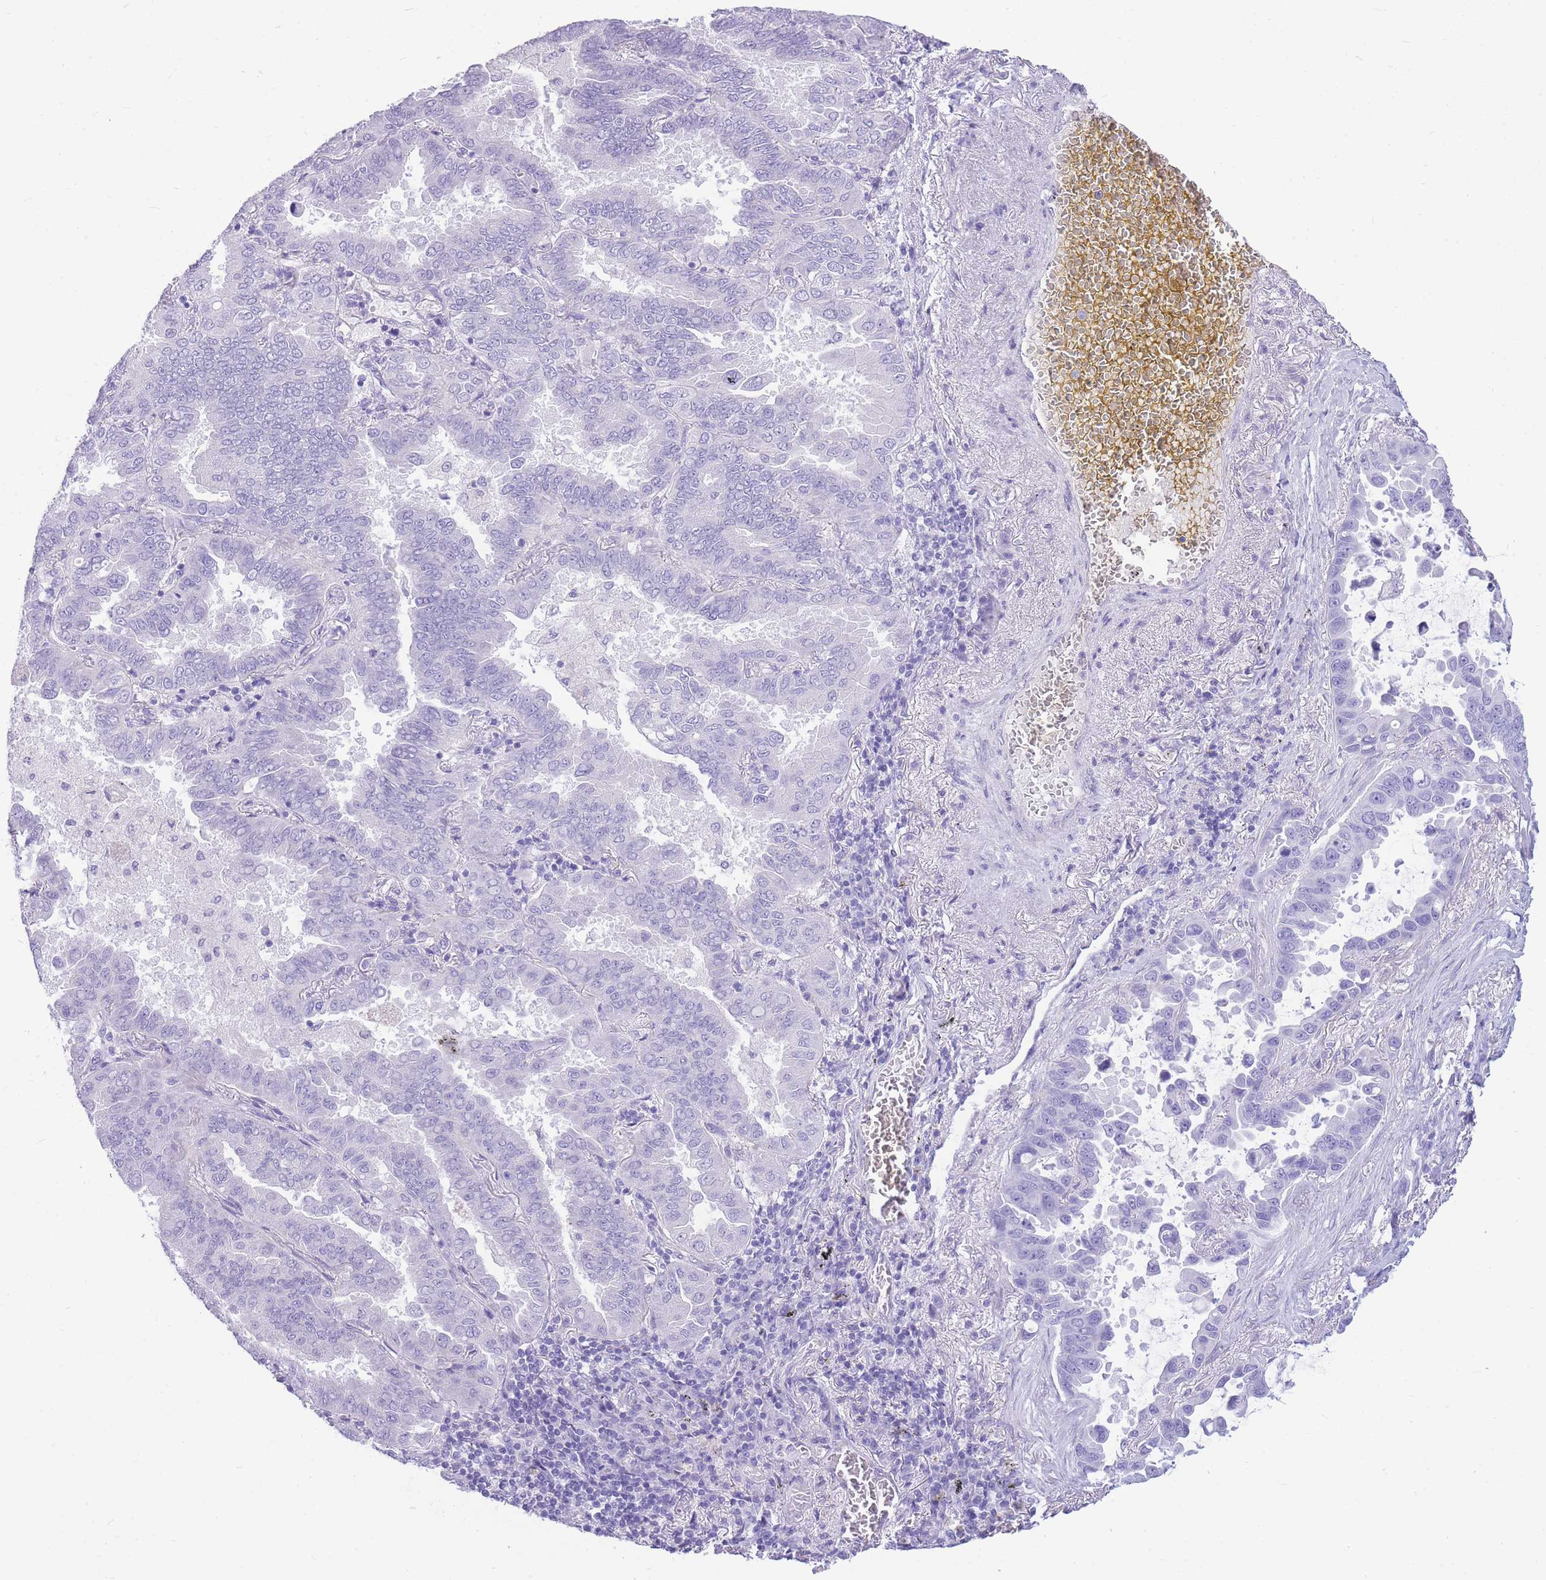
{"staining": {"intensity": "negative", "quantity": "none", "location": "none"}, "tissue": "lung cancer", "cell_type": "Tumor cells", "image_type": "cancer", "snomed": [{"axis": "morphology", "description": "Adenocarcinoma, NOS"}, {"axis": "topography", "description": "Lung"}], "caption": "DAB immunohistochemical staining of lung cancer reveals no significant positivity in tumor cells. (IHC, brightfield microscopy, high magnification).", "gene": "ZNF311", "patient": {"sex": "male", "age": 64}}